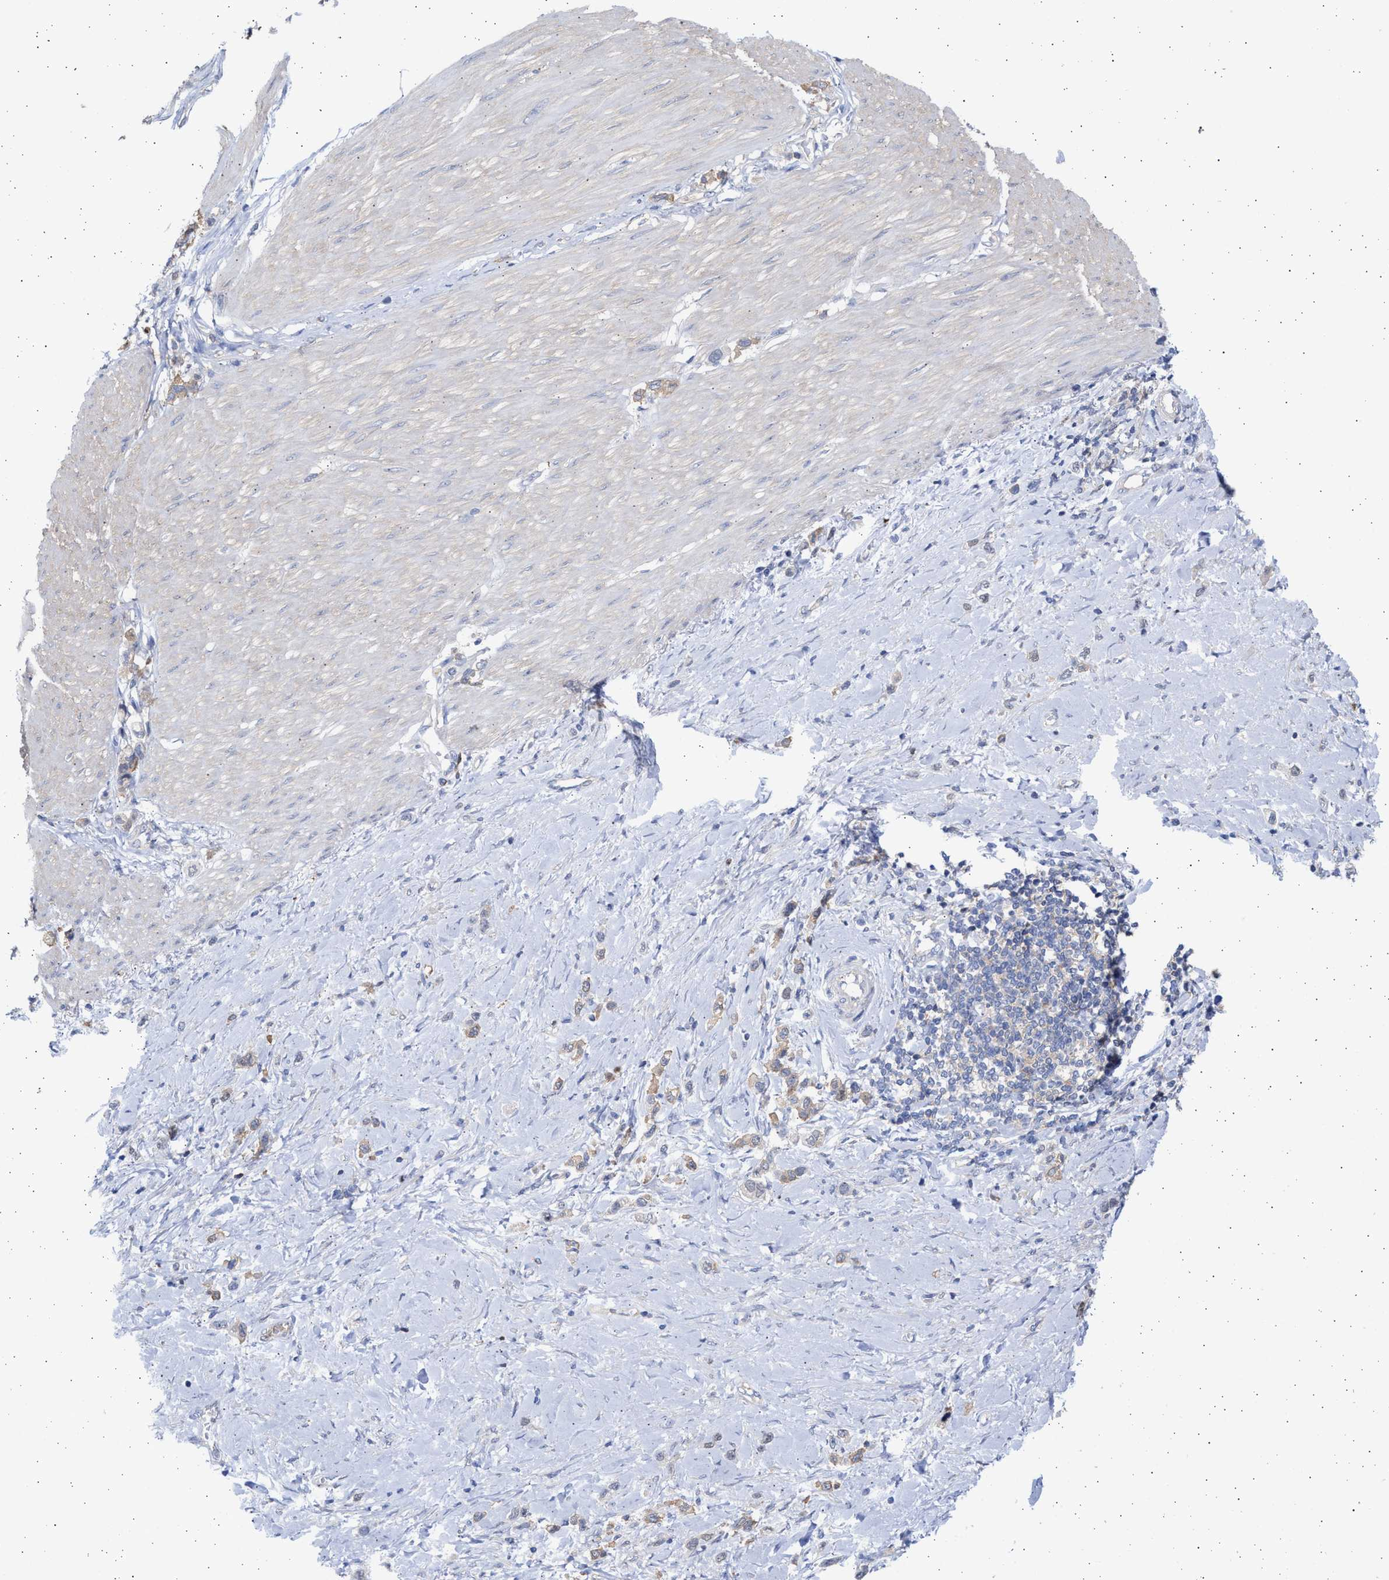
{"staining": {"intensity": "weak", "quantity": ">75%", "location": "cytoplasmic/membranous"}, "tissue": "stomach cancer", "cell_type": "Tumor cells", "image_type": "cancer", "snomed": [{"axis": "morphology", "description": "Adenocarcinoma, NOS"}, {"axis": "topography", "description": "Stomach"}], "caption": "The micrograph demonstrates staining of stomach adenocarcinoma, revealing weak cytoplasmic/membranous protein expression (brown color) within tumor cells.", "gene": "ALDOC", "patient": {"sex": "female", "age": 65}}